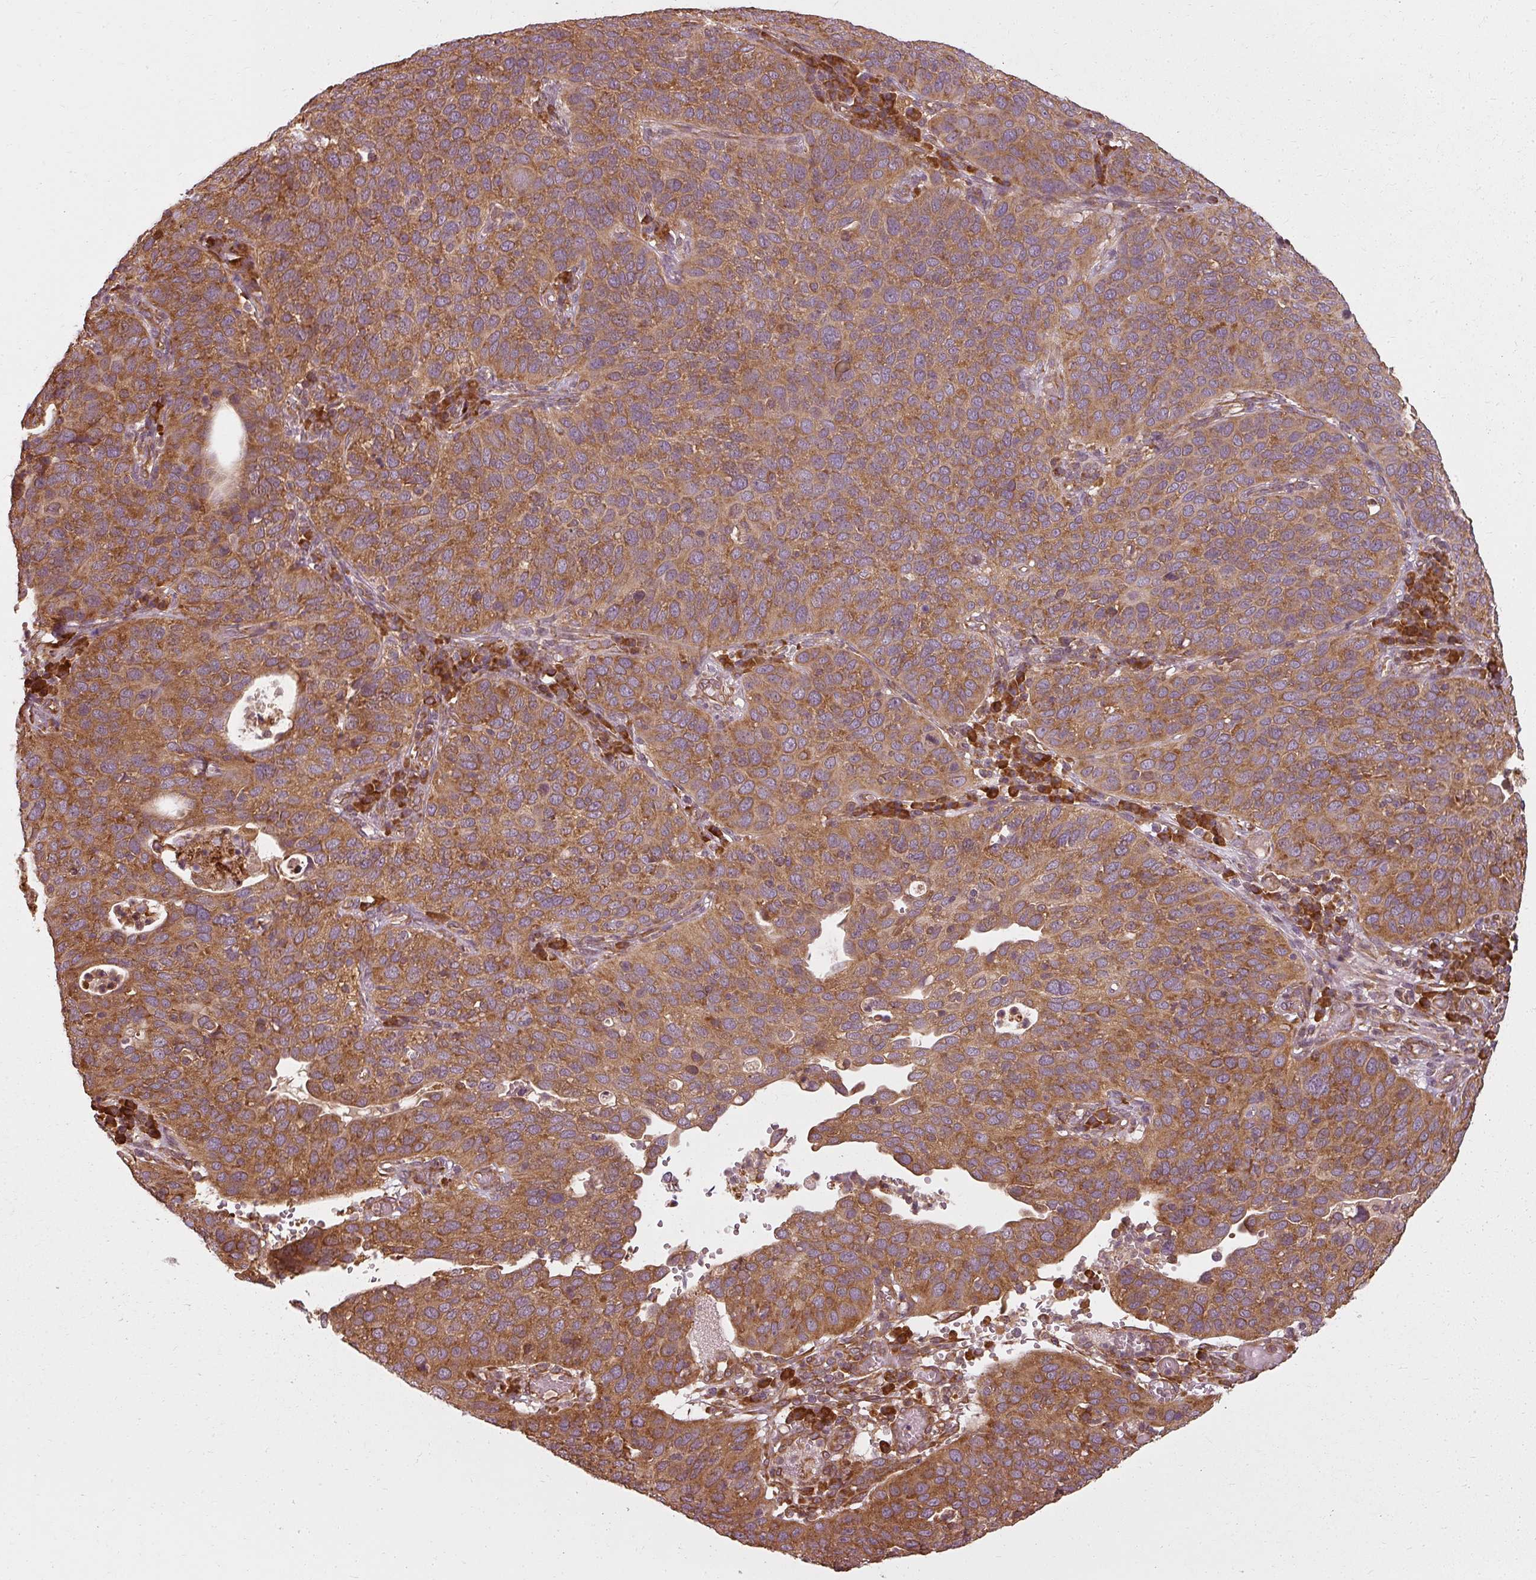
{"staining": {"intensity": "strong", "quantity": ">75%", "location": "cytoplasmic/membranous"}, "tissue": "cervical cancer", "cell_type": "Tumor cells", "image_type": "cancer", "snomed": [{"axis": "morphology", "description": "Squamous cell carcinoma, NOS"}, {"axis": "topography", "description": "Cervix"}], "caption": "Cervical squamous cell carcinoma tissue demonstrates strong cytoplasmic/membranous positivity in approximately >75% of tumor cells (brown staining indicates protein expression, while blue staining denotes nuclei).", "gene": "RPL24", "patient": {"sex": "female", "age": 36}}